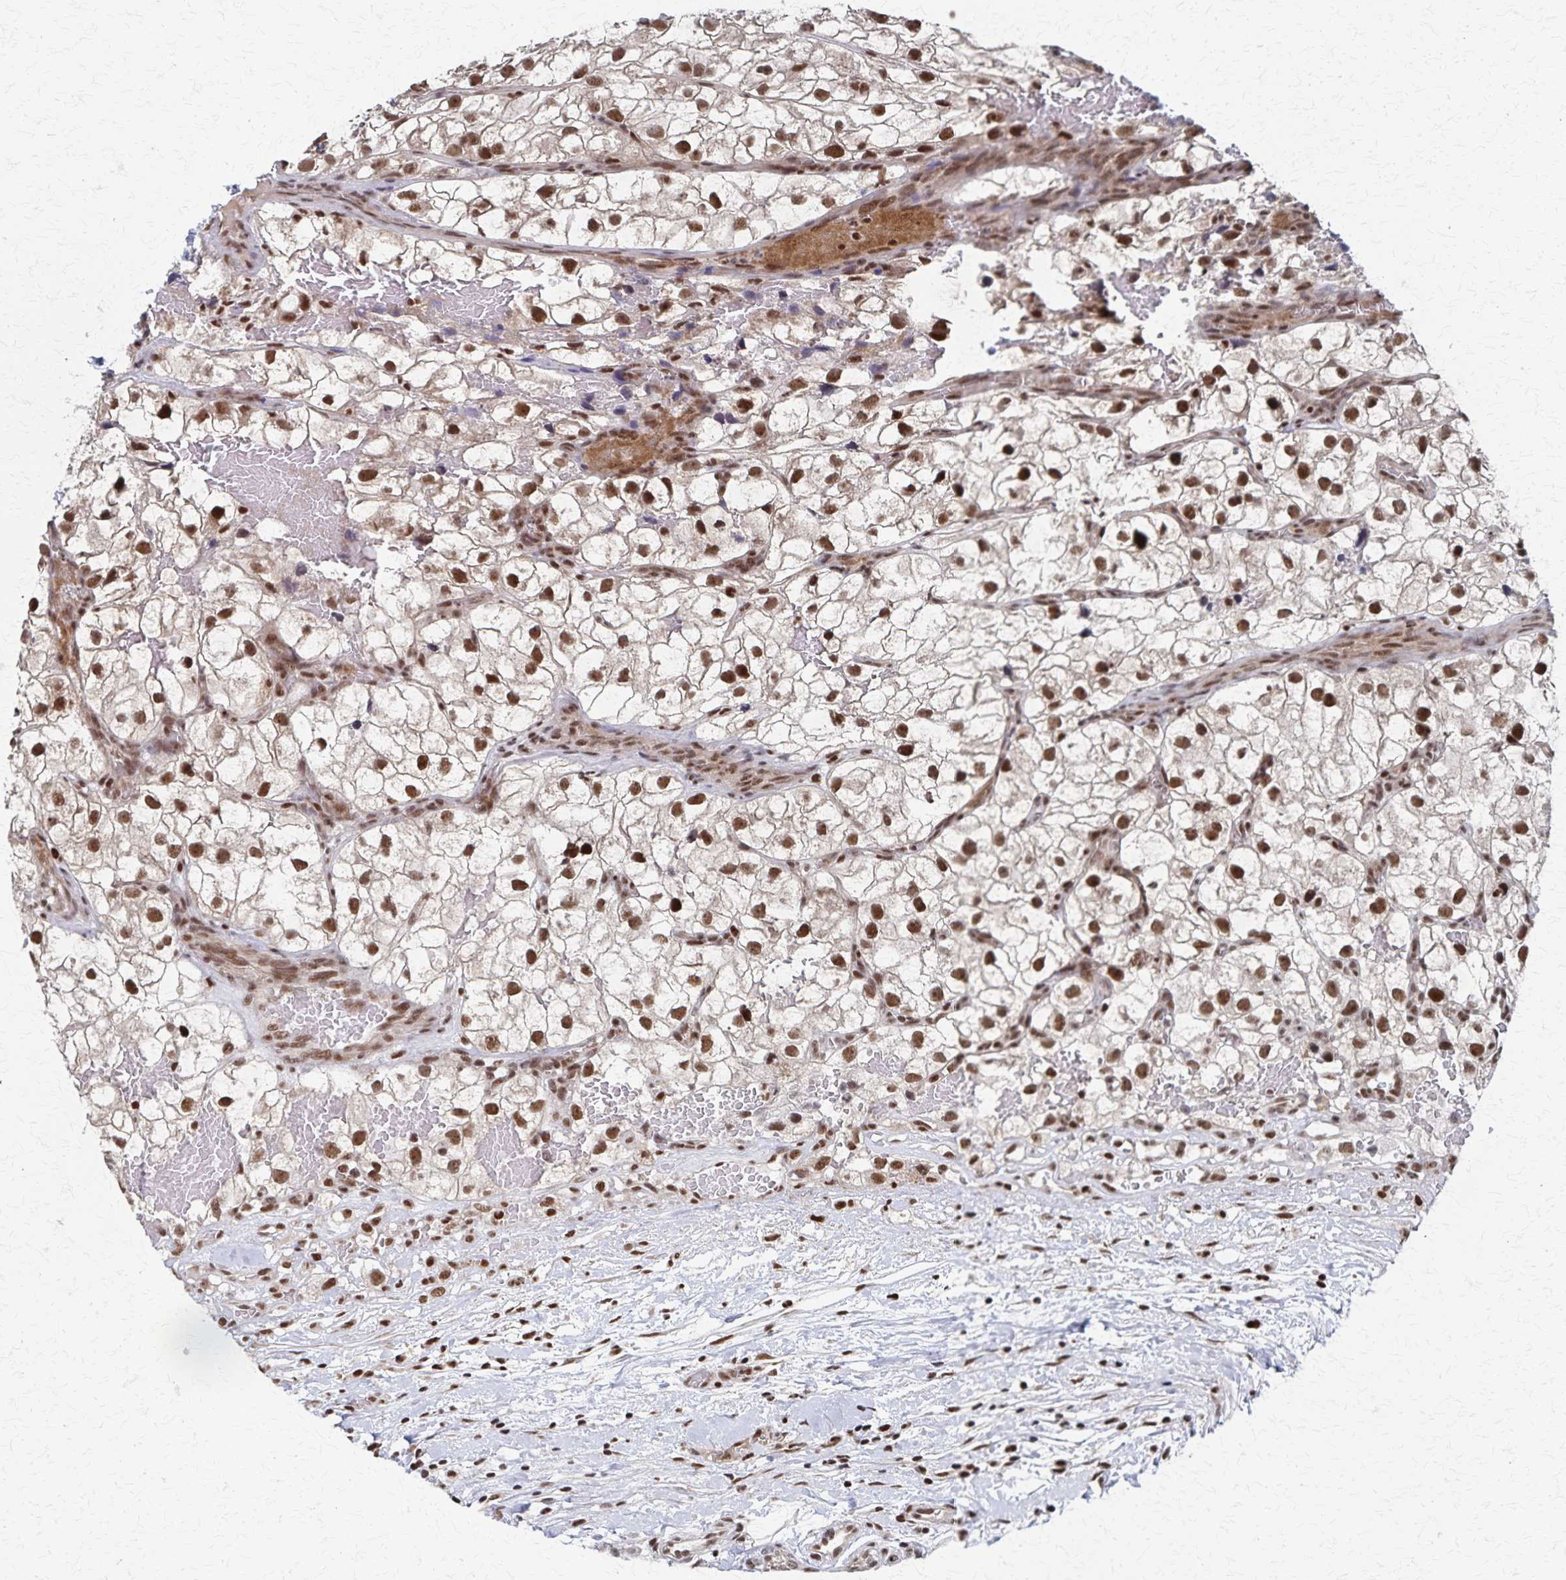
{"staining": {"intensity": "strong", "quantity": ">75%", "location": "nuclear"}, "tissue": "renal cancer", "cell_type": "Tumor cells", "image_type": "cancer", "snomed": [{"axis": "morphology", "description": "Adenocarcinoma, NOS"}, {"axis": "topography", "description": "Kidney"}], "caption": "Strong nuclear expression for a protein is seen in approximately >75% of tumor cells of renal adenocarcinoma using IHC.", "gene": "GTF2B", "patient": {"sex": "male", "age": 59}}